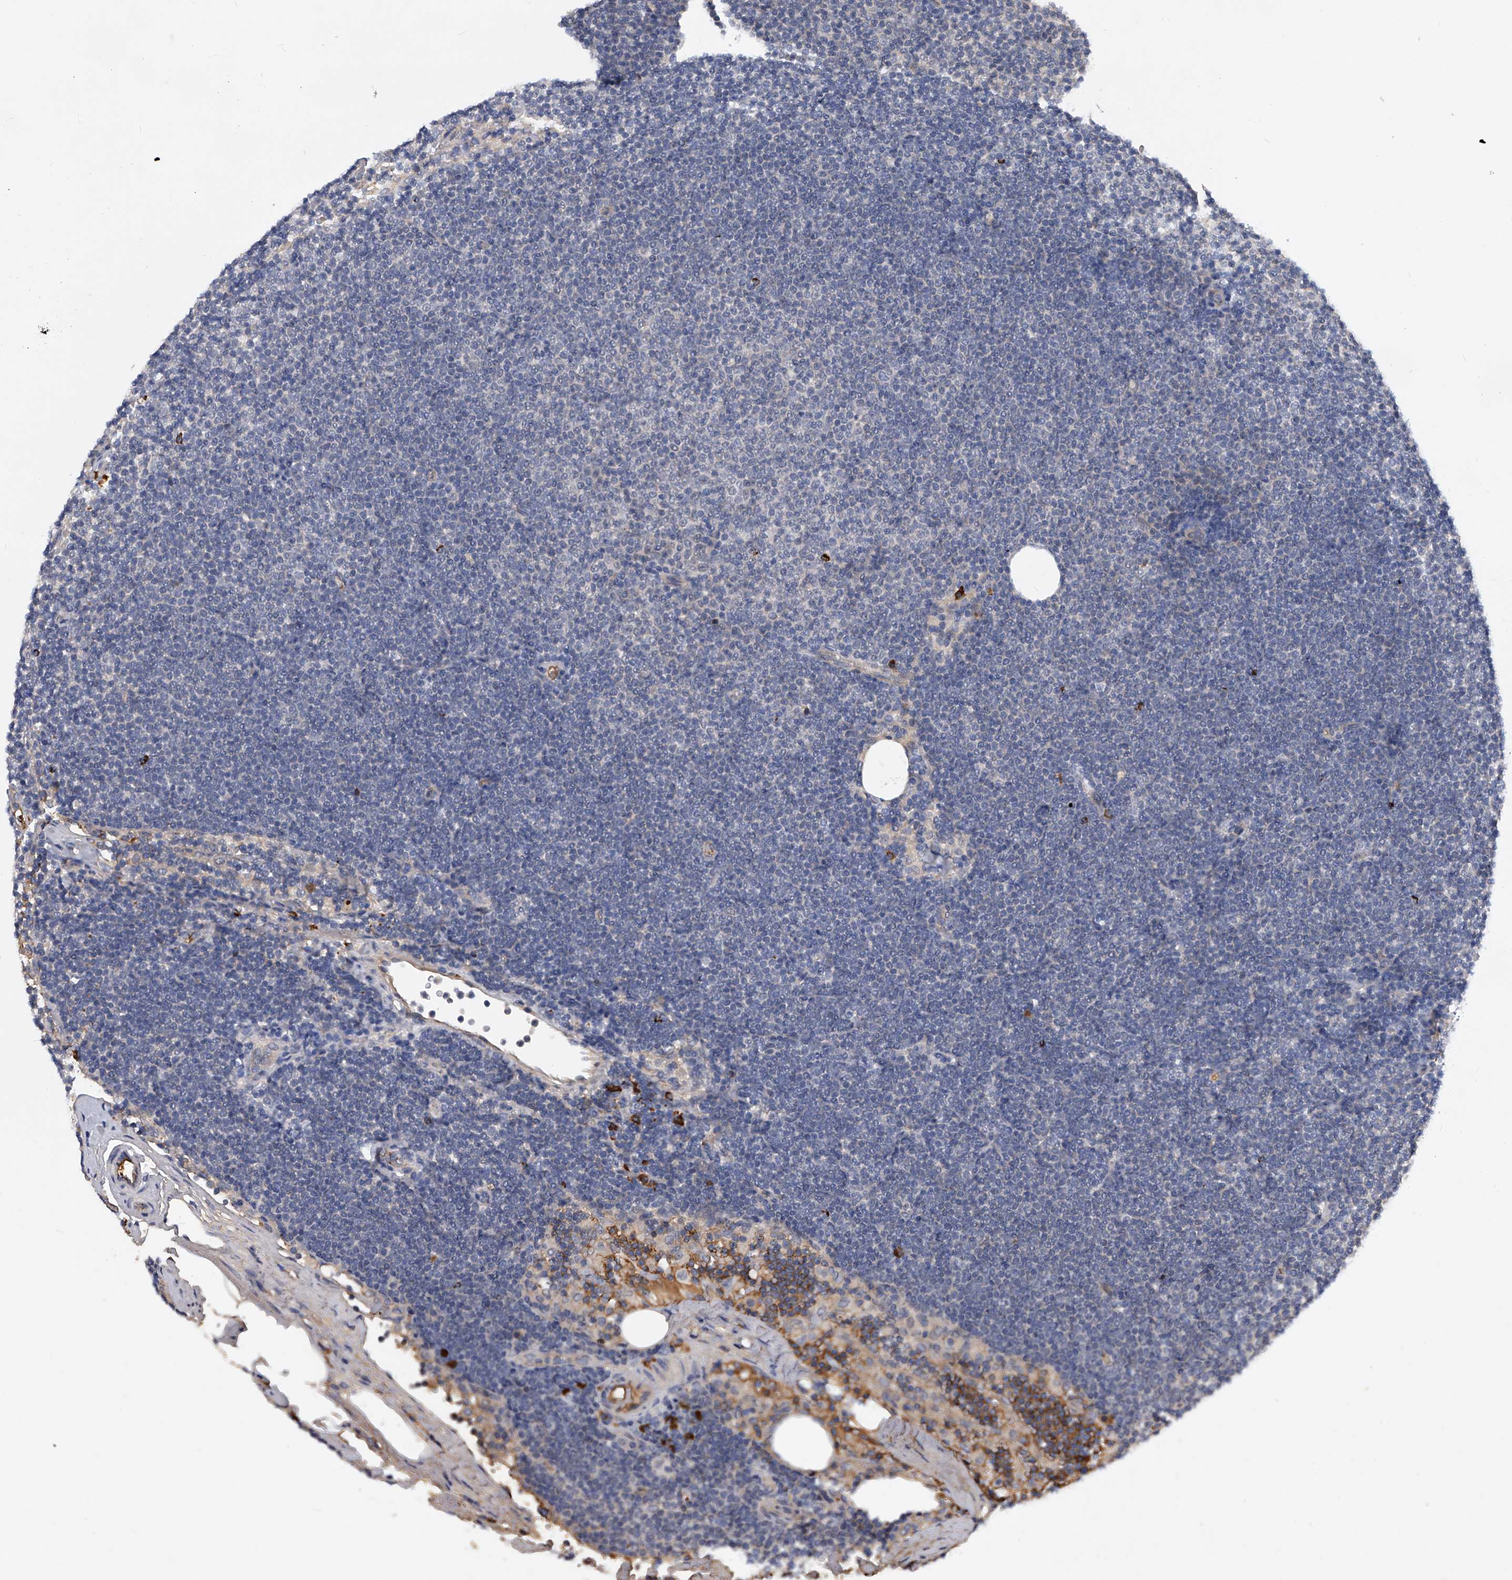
{"staining": {"intensity": "negative", "quantity": "none", "location": "none"}, "tissue": "lymphoma", "cell_type": "Tumor cells", "image_type": "cancer", "snomed": [{"axis": "morphology", "description": "Malignant lymphoma, non-Hodgkin's type, Low grade"}, {"axis": "topography", "description": "Lymph node"}], "caption": "Immunohistochemistry micrograph of neoplastic tissue: lymphoma stained with DAB (3,3'-diaminobenzidine) demonstrates no significant protein staining in tumor cells.", "gene": "ZNF25", "patient": {"sex": "female", "age": 53}}